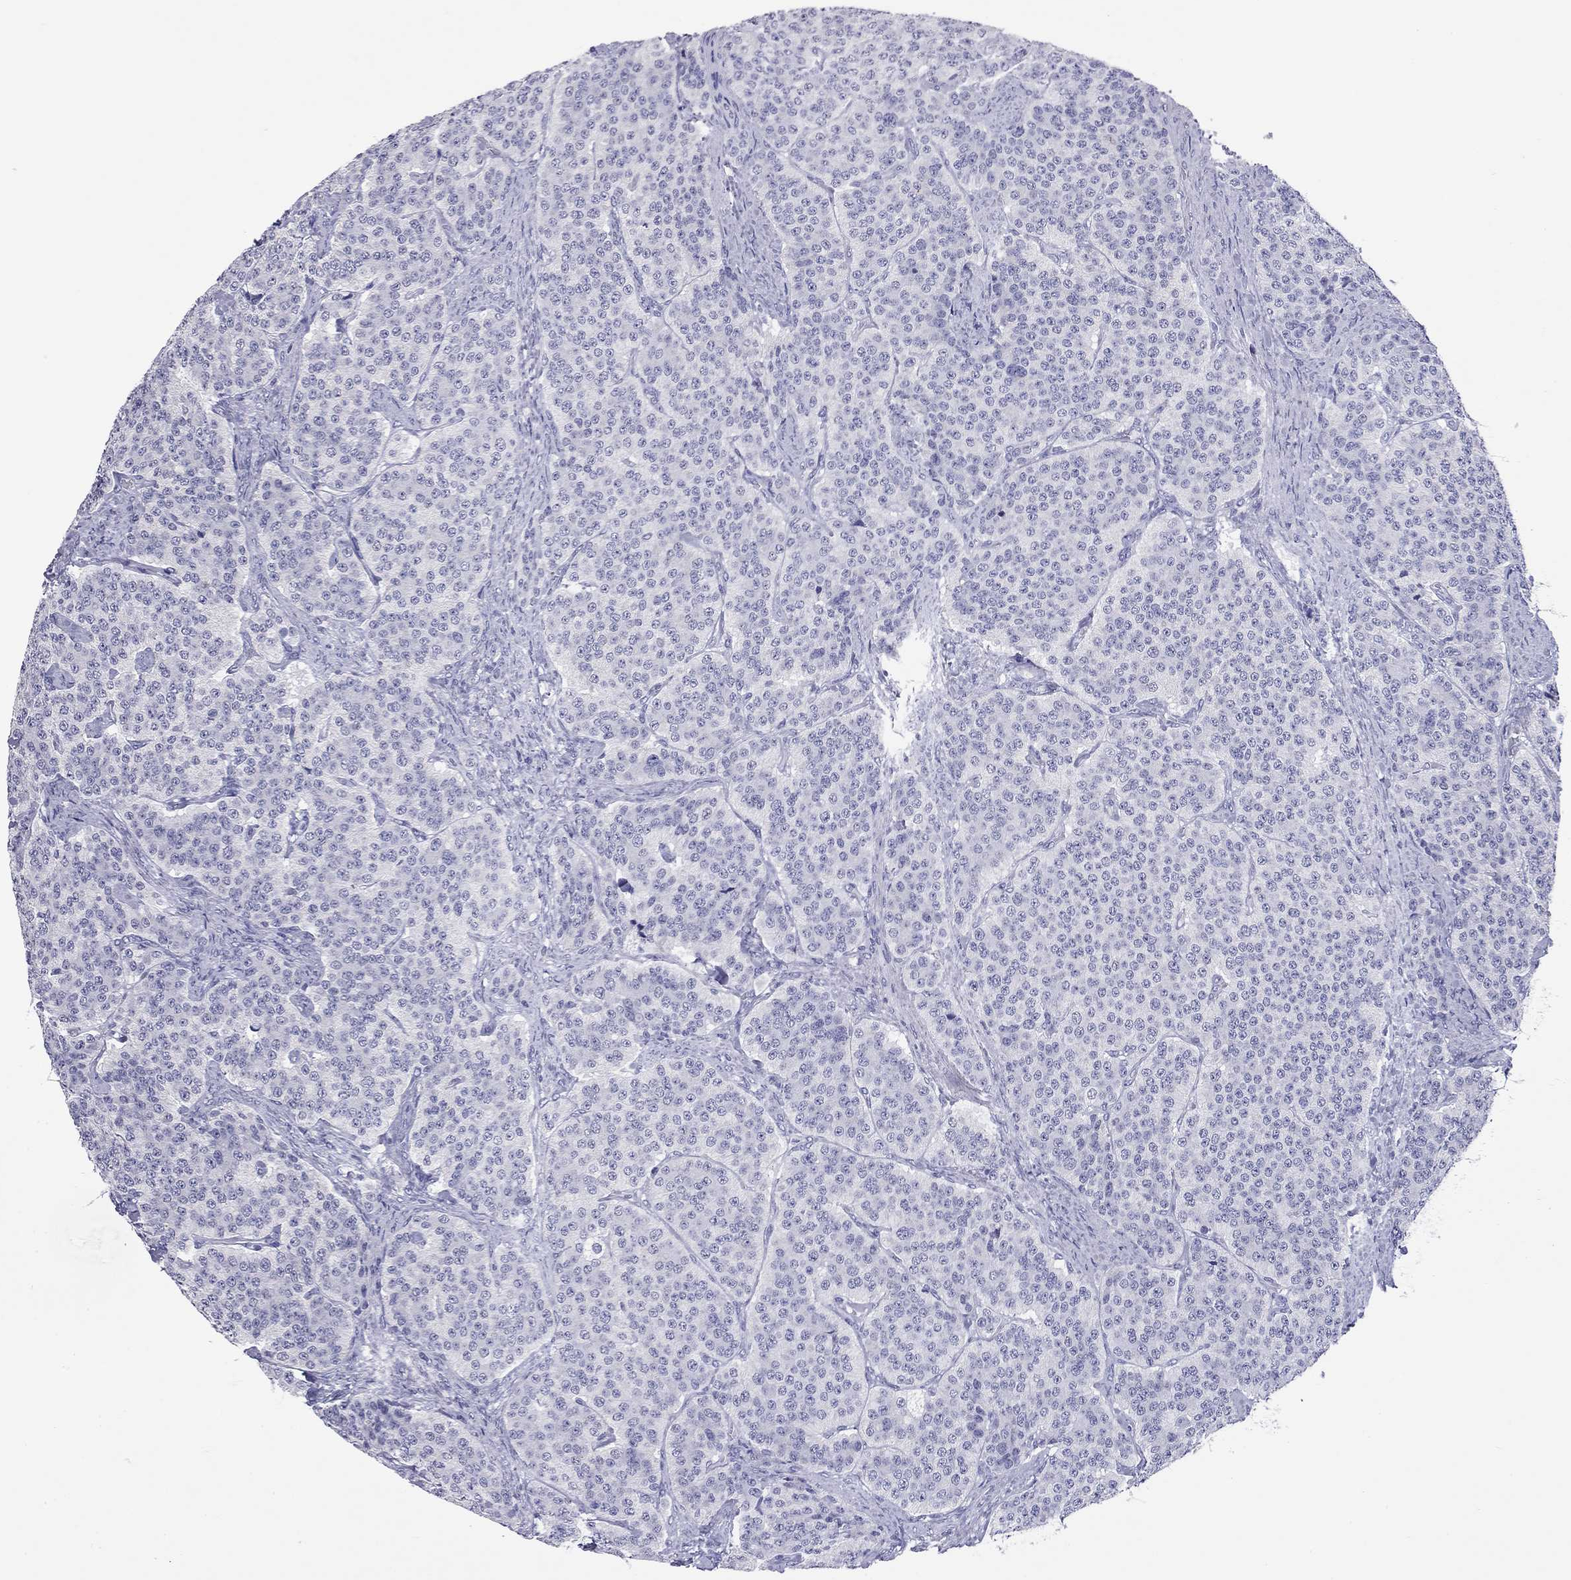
{"staining": {"intensity": "negative", "quantity": "none", "location": "none"}, "tissue": "carcinoid", "cell_type": "Tumor cells", "image_type": "cancer", "snomed": [{"axis": "morphology", "description": "Carcinoid, malignant, NOS"}, {"axis": "topography", "description": "Small intestine"}], "caption": "An image of human carcinoid (malignant) is negative for staining in tumor cells. (DAB (3,3'-diaminobenzidine) immunohistochemistry, high magnification).", "gene": "ARMC12", "patient": {"sex": "female", "age": 58}}